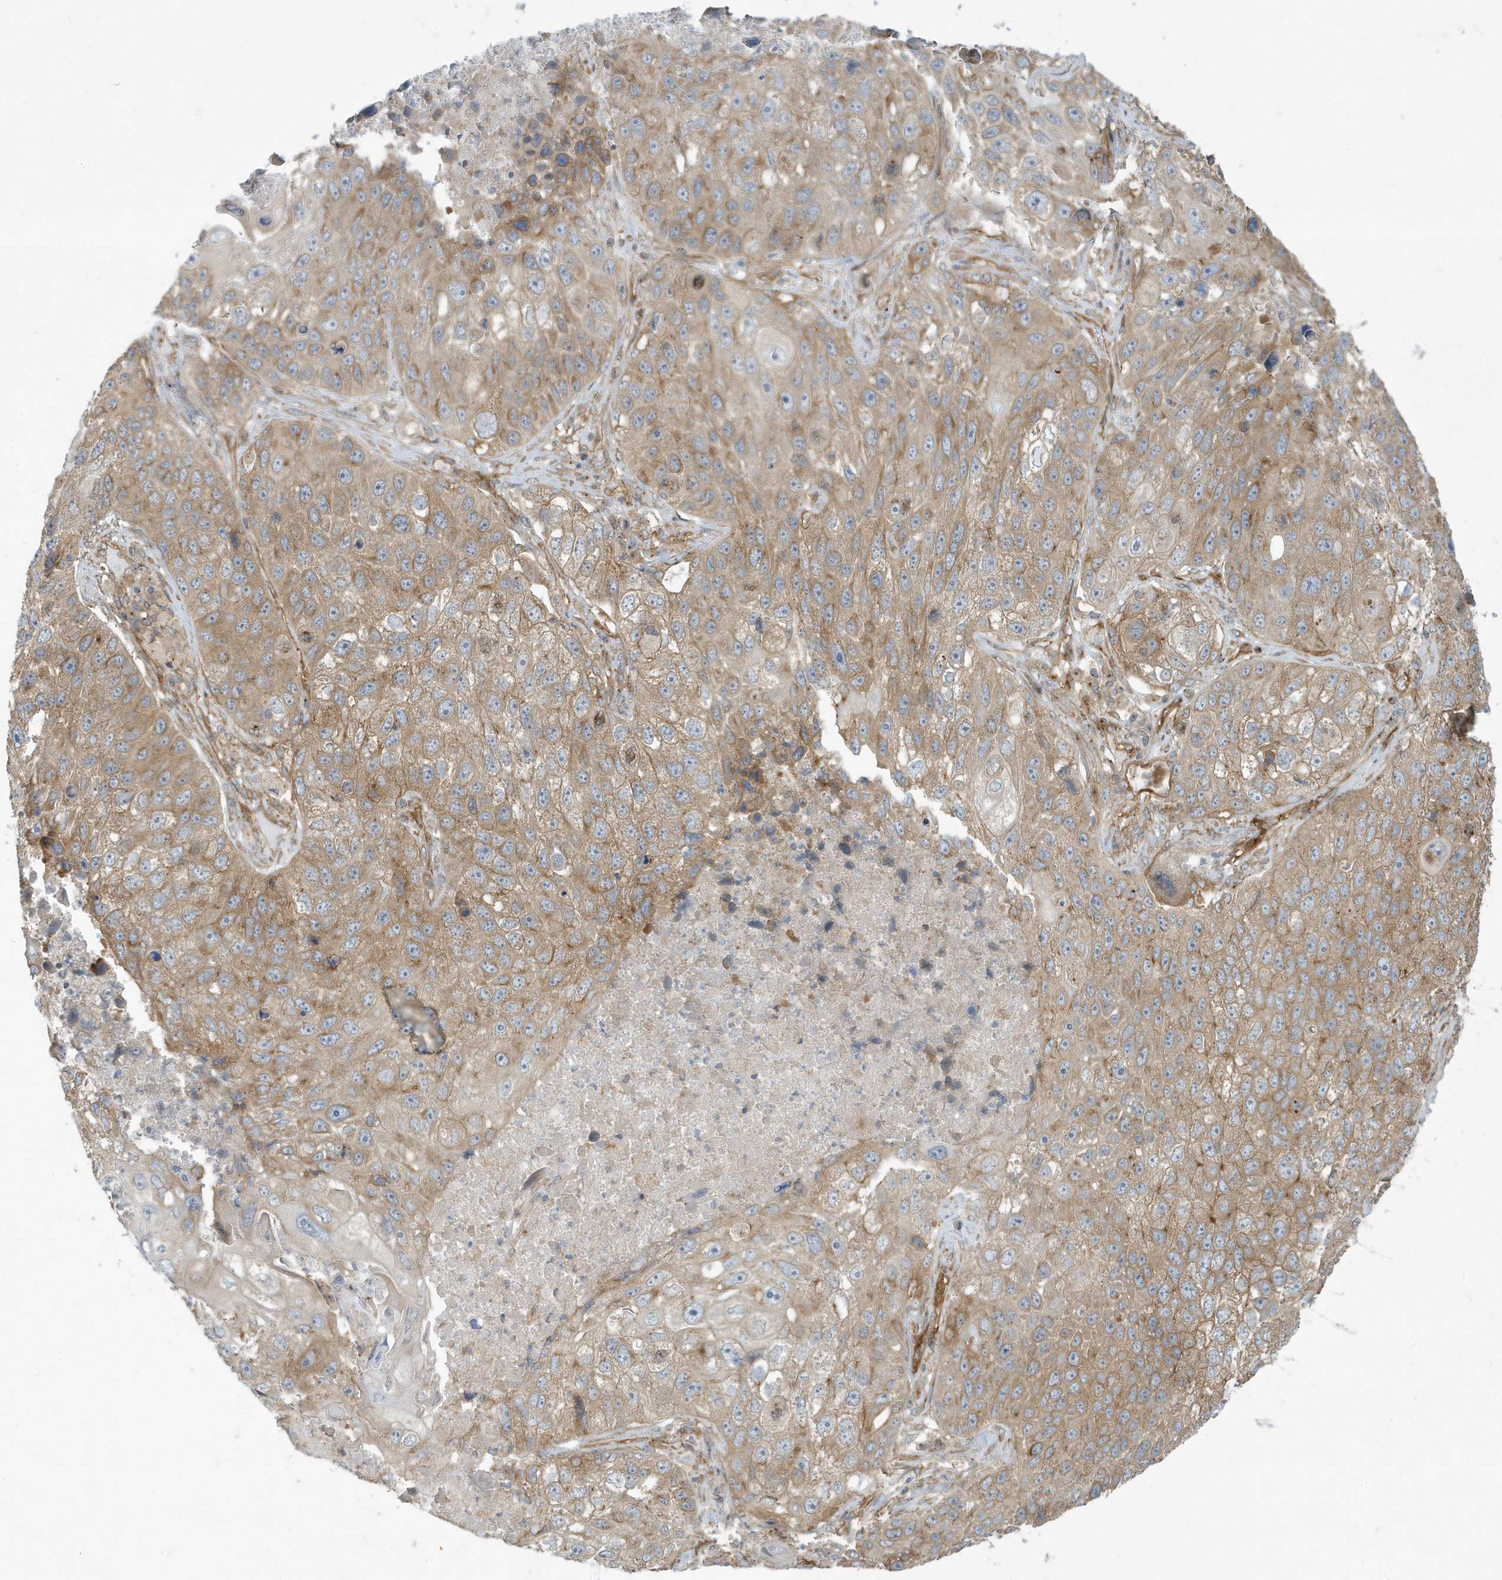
{"staining": {"intensity": "moderate", "quantity": ">75%", "location": "cytoplasmic/membranous"}, "tissue": "lung cancer", "cell_type": "Tumor cells", "image_type": "cancer", "snomed": [{"axis": "morphology", "description": "Squamous cell carcinoma, NOS"}, {"axis": "topography", "description": "Lung"}], "caption": "Protein analysis of lung cancer (squamous cell carcinoma) tissue reveals moderate cytoplasmic/membranous staining in about >75% of tumor cells.", "gene": "ATP23", "patient": {"sex": "male", "age": 61}}